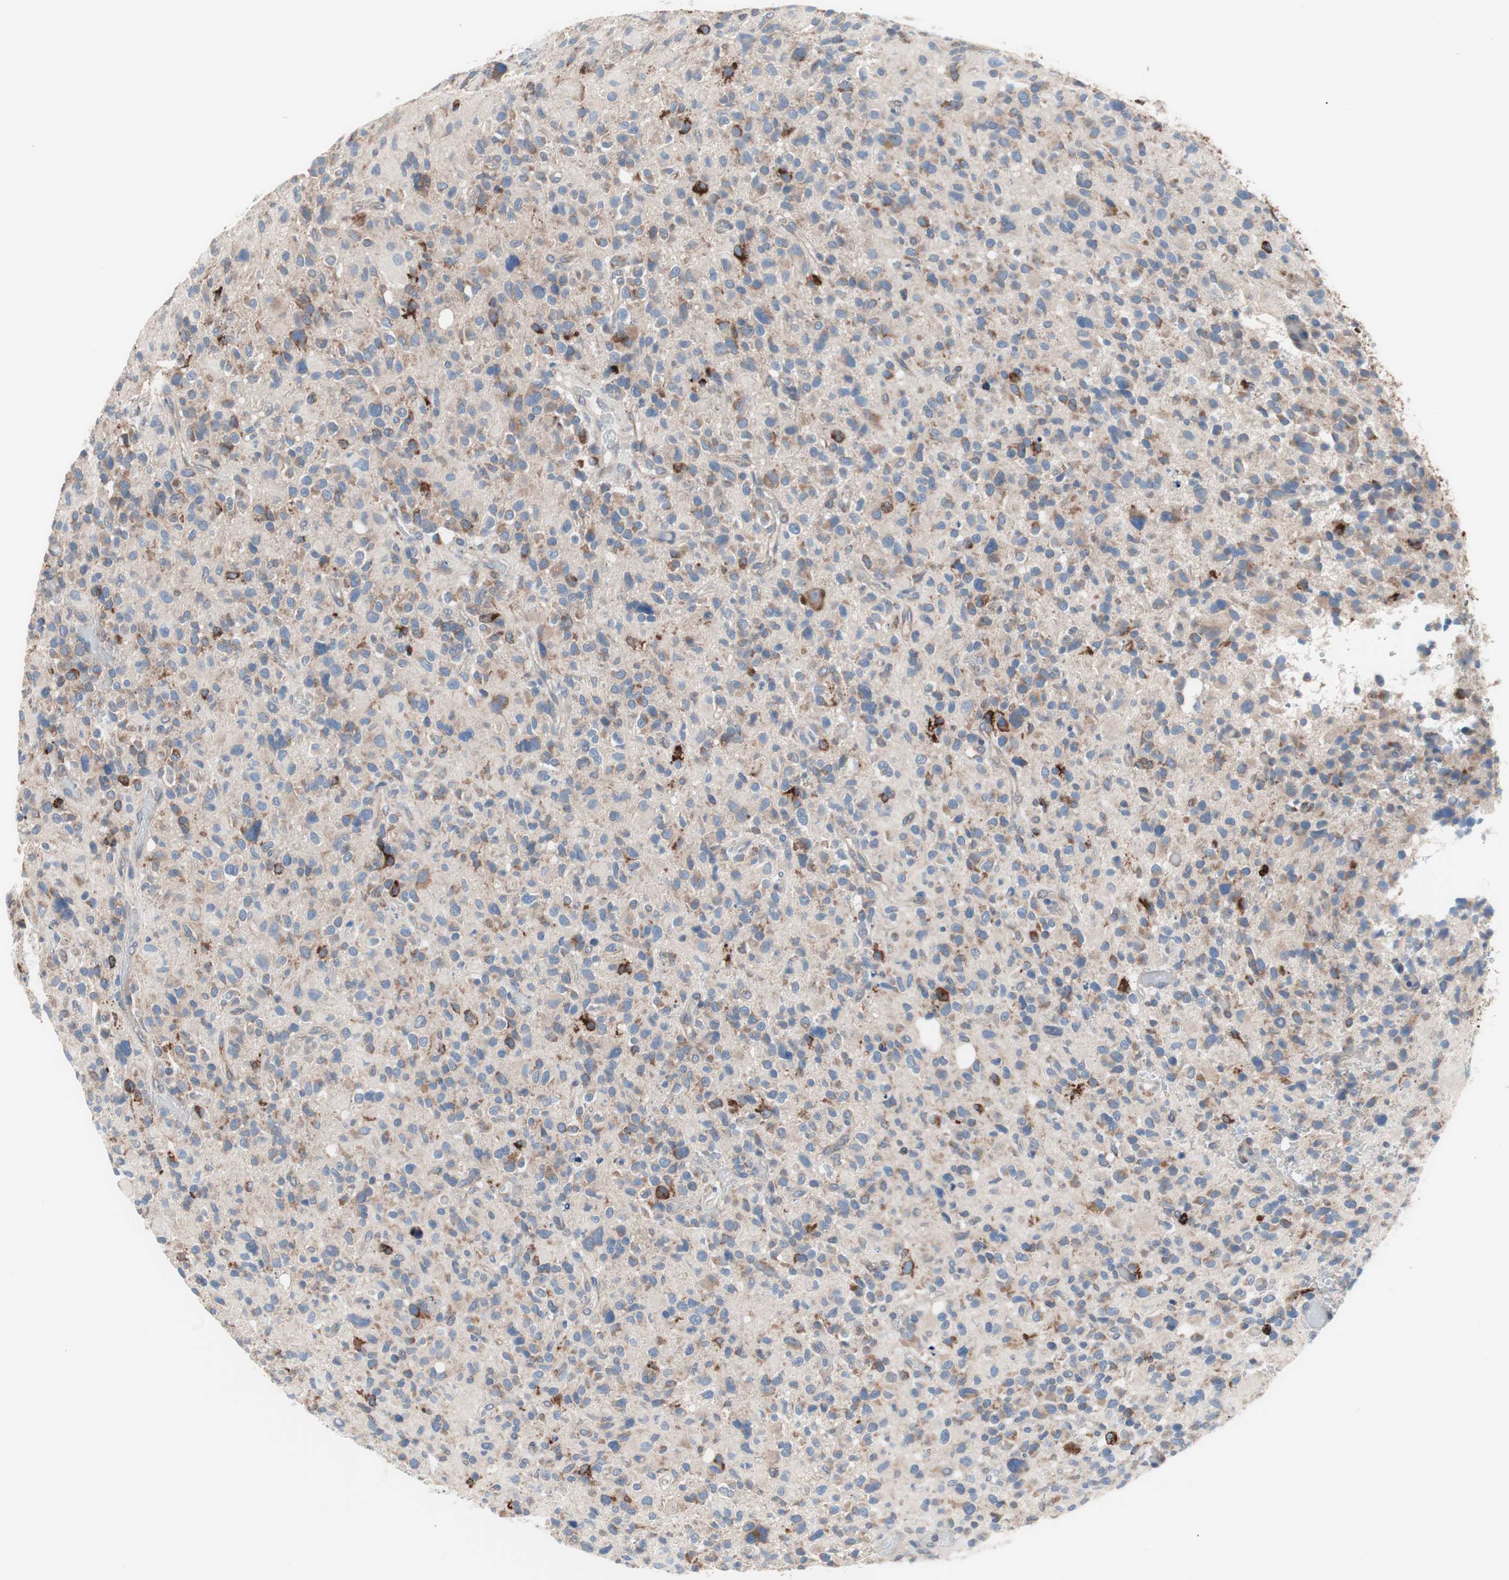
{"staining": {"intensity": "moderate", "quantity": "25%-75%", "location": "cytoplasmic/membranous"}, "tissue": "glioma", "cell_type": "Tumor cells", "image_type": "cancer", "snomed": [{"axis": "morphology", "description": "Glioma, malignant, High grade"}, {"axis": "topography", "description": "Brain"}], "caption": "The micrograph exhibits a brown stain indicating the presence of a protein in the cytoplasmic/membranous of tumor cells in glioma.", "gene": "SLC27A4", "patient": {"sex": "male", "age": 48}}